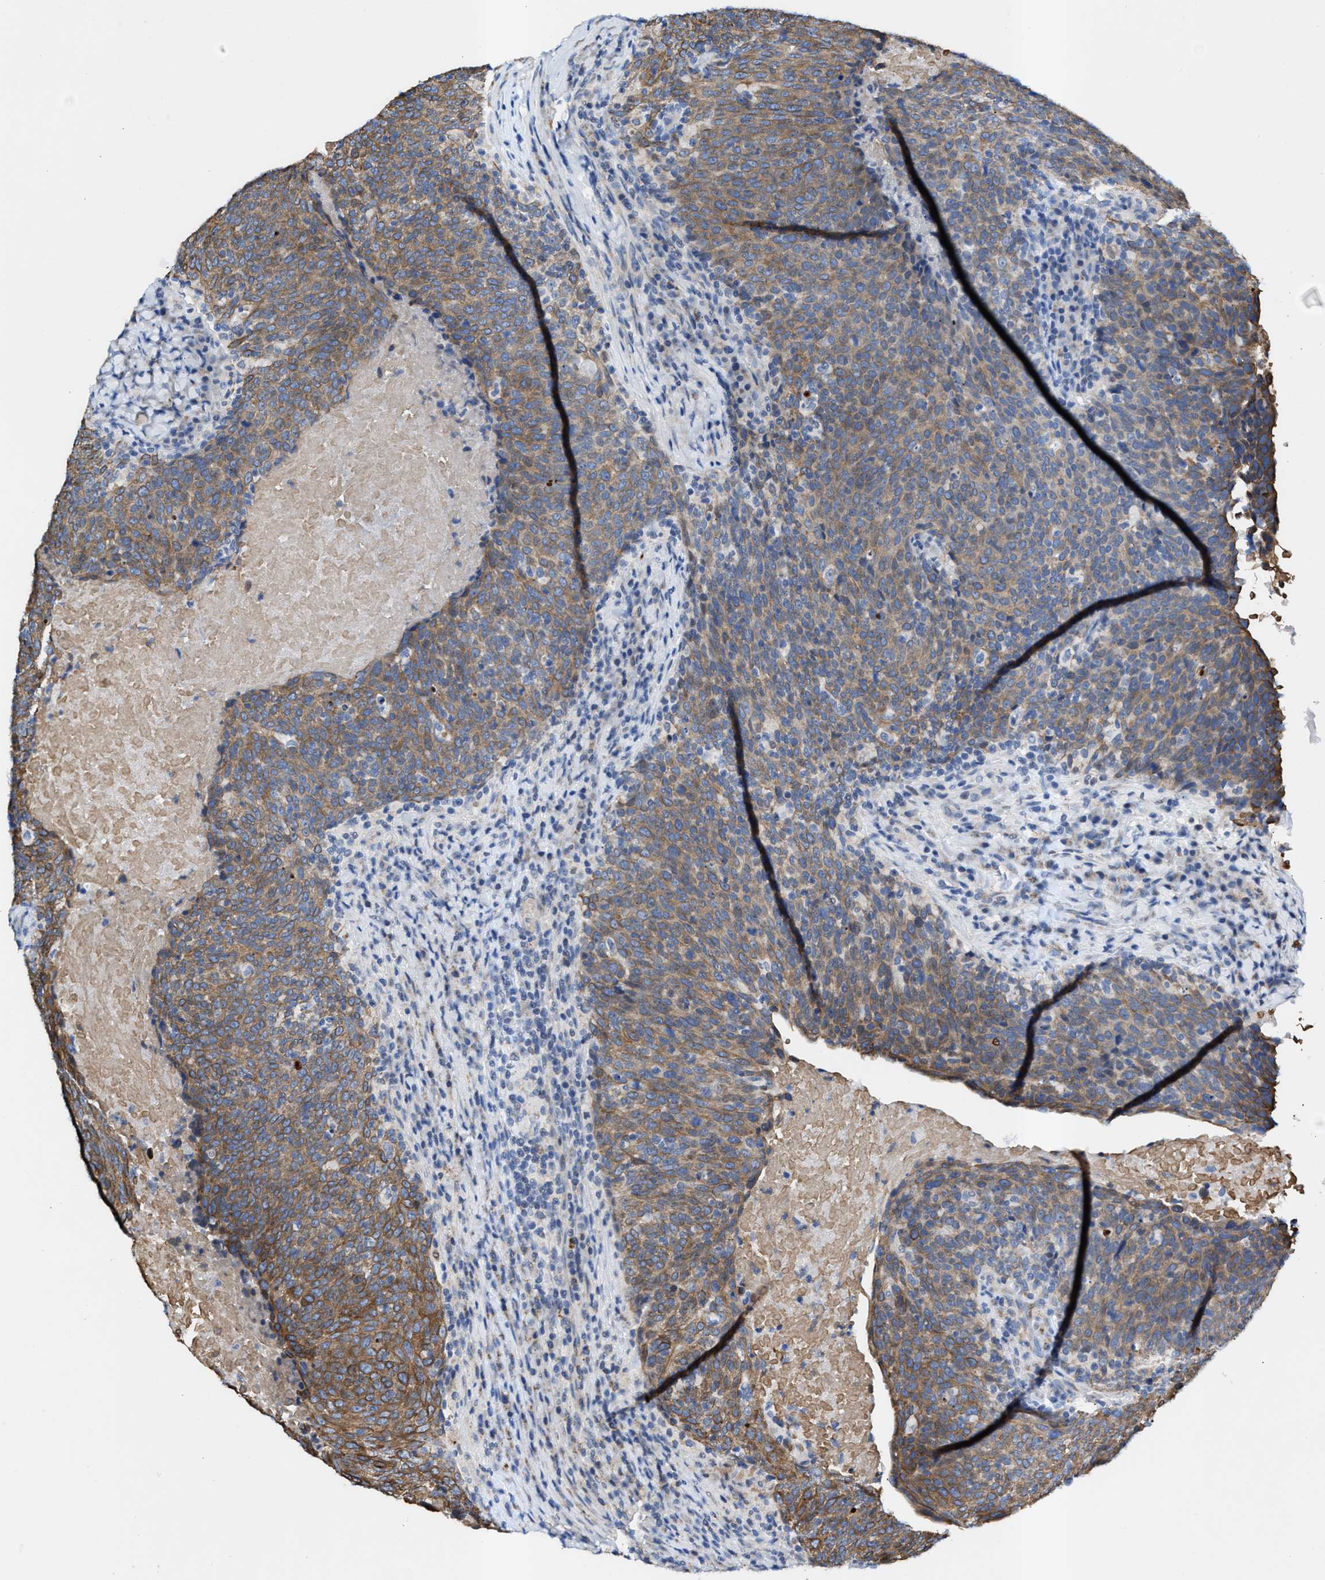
{"staining": {"intensity": "moderate", "quantity": ">75%", "location": "cytoplasmic/membranous"}, "tissue": "head and neck cancer", "cell_type": "Tumor cells", "image_type": "cancer", "snomed": [{"axis": "morphology", "description": "Squamous cell carcinoma, NOS"}, {"axis": "morphology", "description": "Squamous cell carcinoma, metastatic, NOS"}, {"axis": "topography", "description": "Lymph node"}, {"axis": "topography", "description": "Head-Neck"}], "caption": "A brown stain shows moderate cytoplasmic/membranous positivity of a protein in head and neck cancer (metastatic squamous cell carcinoma) tumor cells. Nuclei are stained in blue.", "gene": "JAG1", "patient": {"sex": "male", "age": 62}}